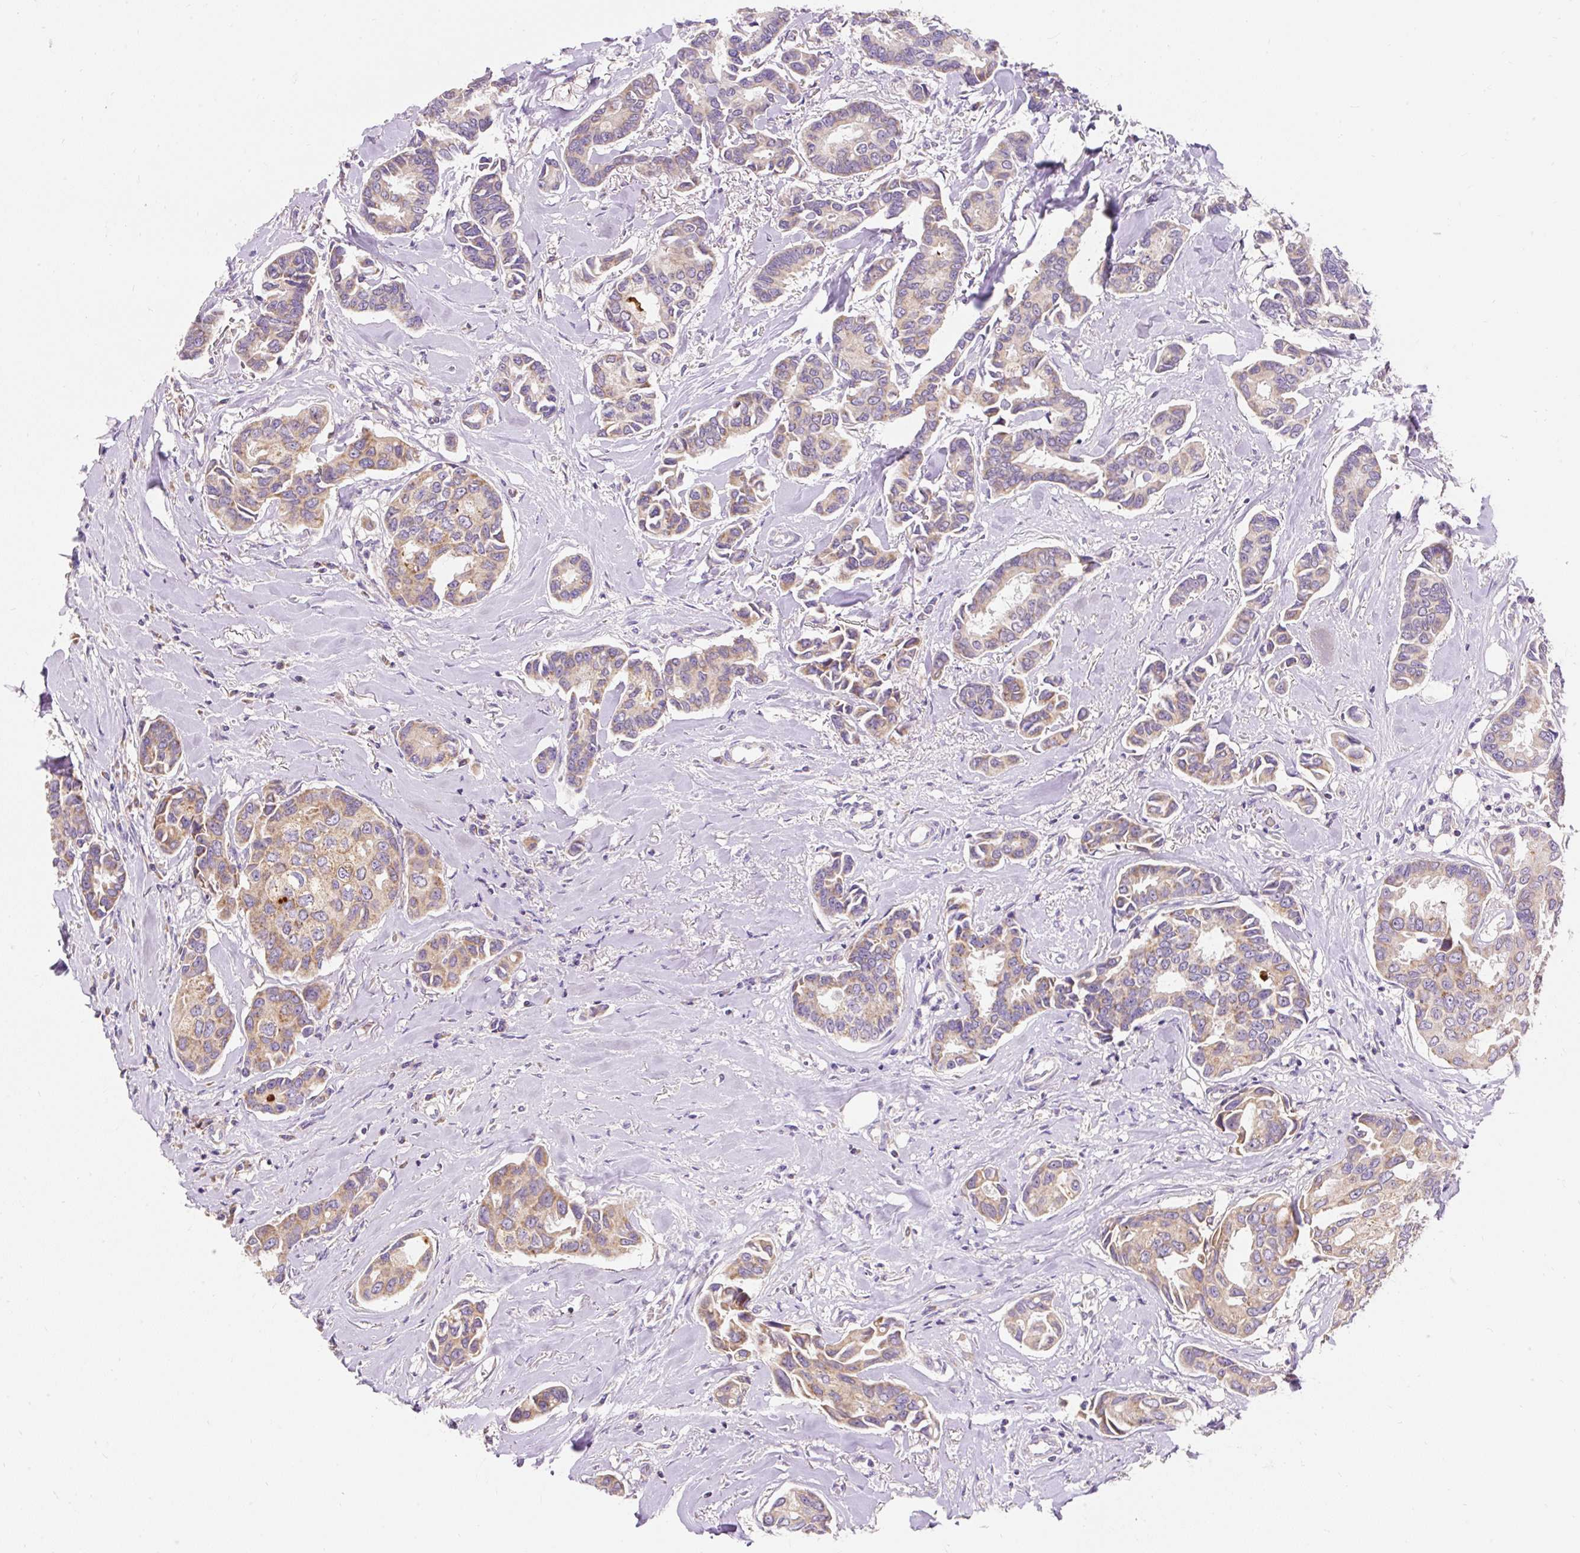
{"staining": {"intensity": "weak", "quantity": "25%-75%", "location": "cytoplasmic/membranous"}, "tissue": "breast cancer", "cell_type": "Tumor cells", "image_type": "cancer", "snomed": [{"axis": "morphology", "description": "Duct carcinoma"}, {"axis": "topography", "description": "Breast"}], "caption": "Tumor cells exhibit weak cytoplasmic/membranous positivity in approximately 25%-75% of cells in breast intraductal carcinoma.", "gene": "PMAIP1", "patient": {"sex": "female", "age": 73}}